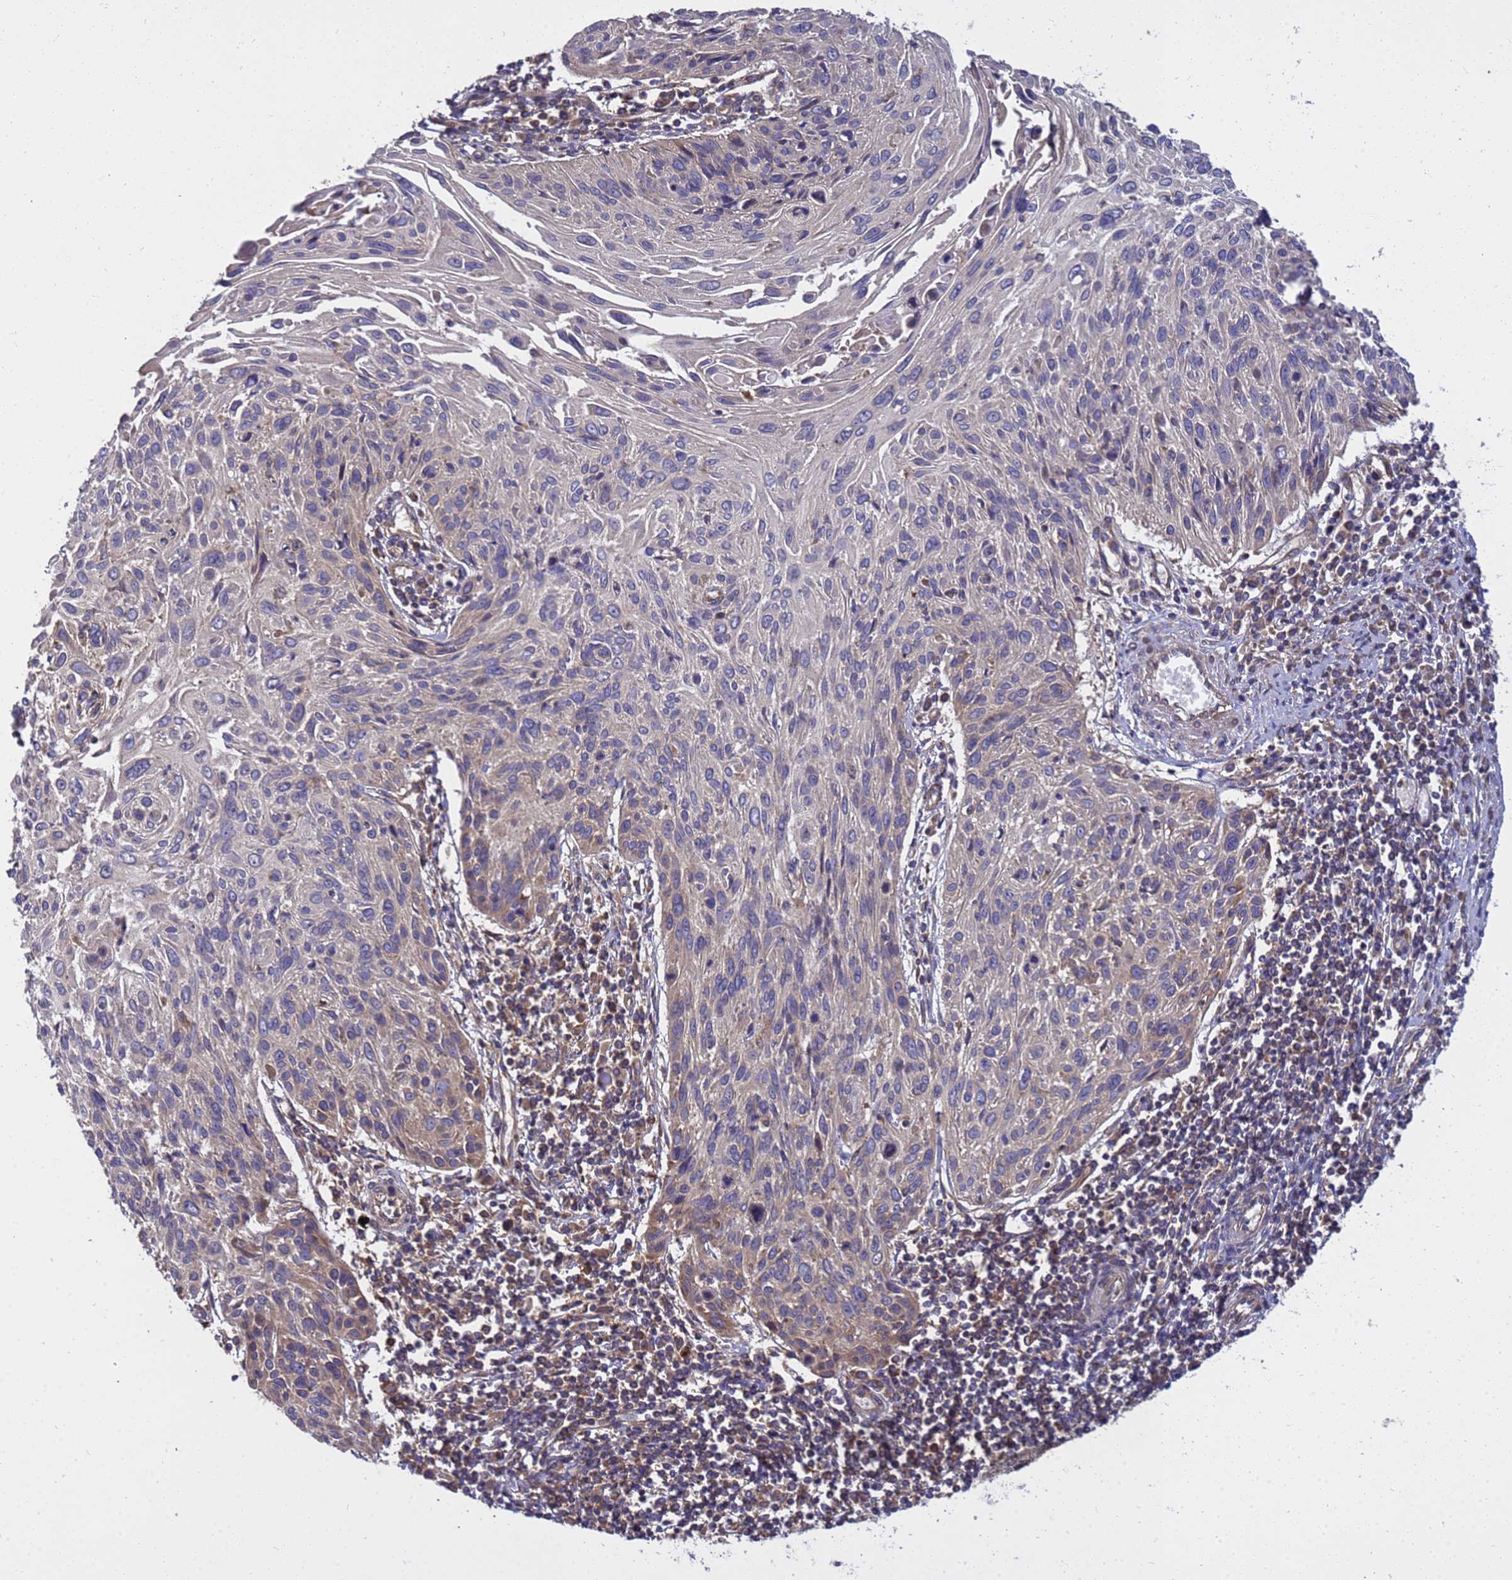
{"staining": {"intensity": "weak", "quantity": "25%-75%", "location": "cytoplasmic/membranous"}, "tissue": "cervical cancer", "cell_type": "Tumor cells", "image_type": "cancer", "snomed": [{"axis": "morphology", "description": "Squamous cell carcinoma, NOS"}, {"axis": "topography", "description": "Cervix"}], "caption": "Immunohistochemical staining of human cervical cancer (squamous cell carcinoma) exhibits weak cytoplasmic/membranous protein positivity in about 25%-75% of tumor cells.", "gene": "BECN1", "patient": {"sex": "female", "age": 51}}